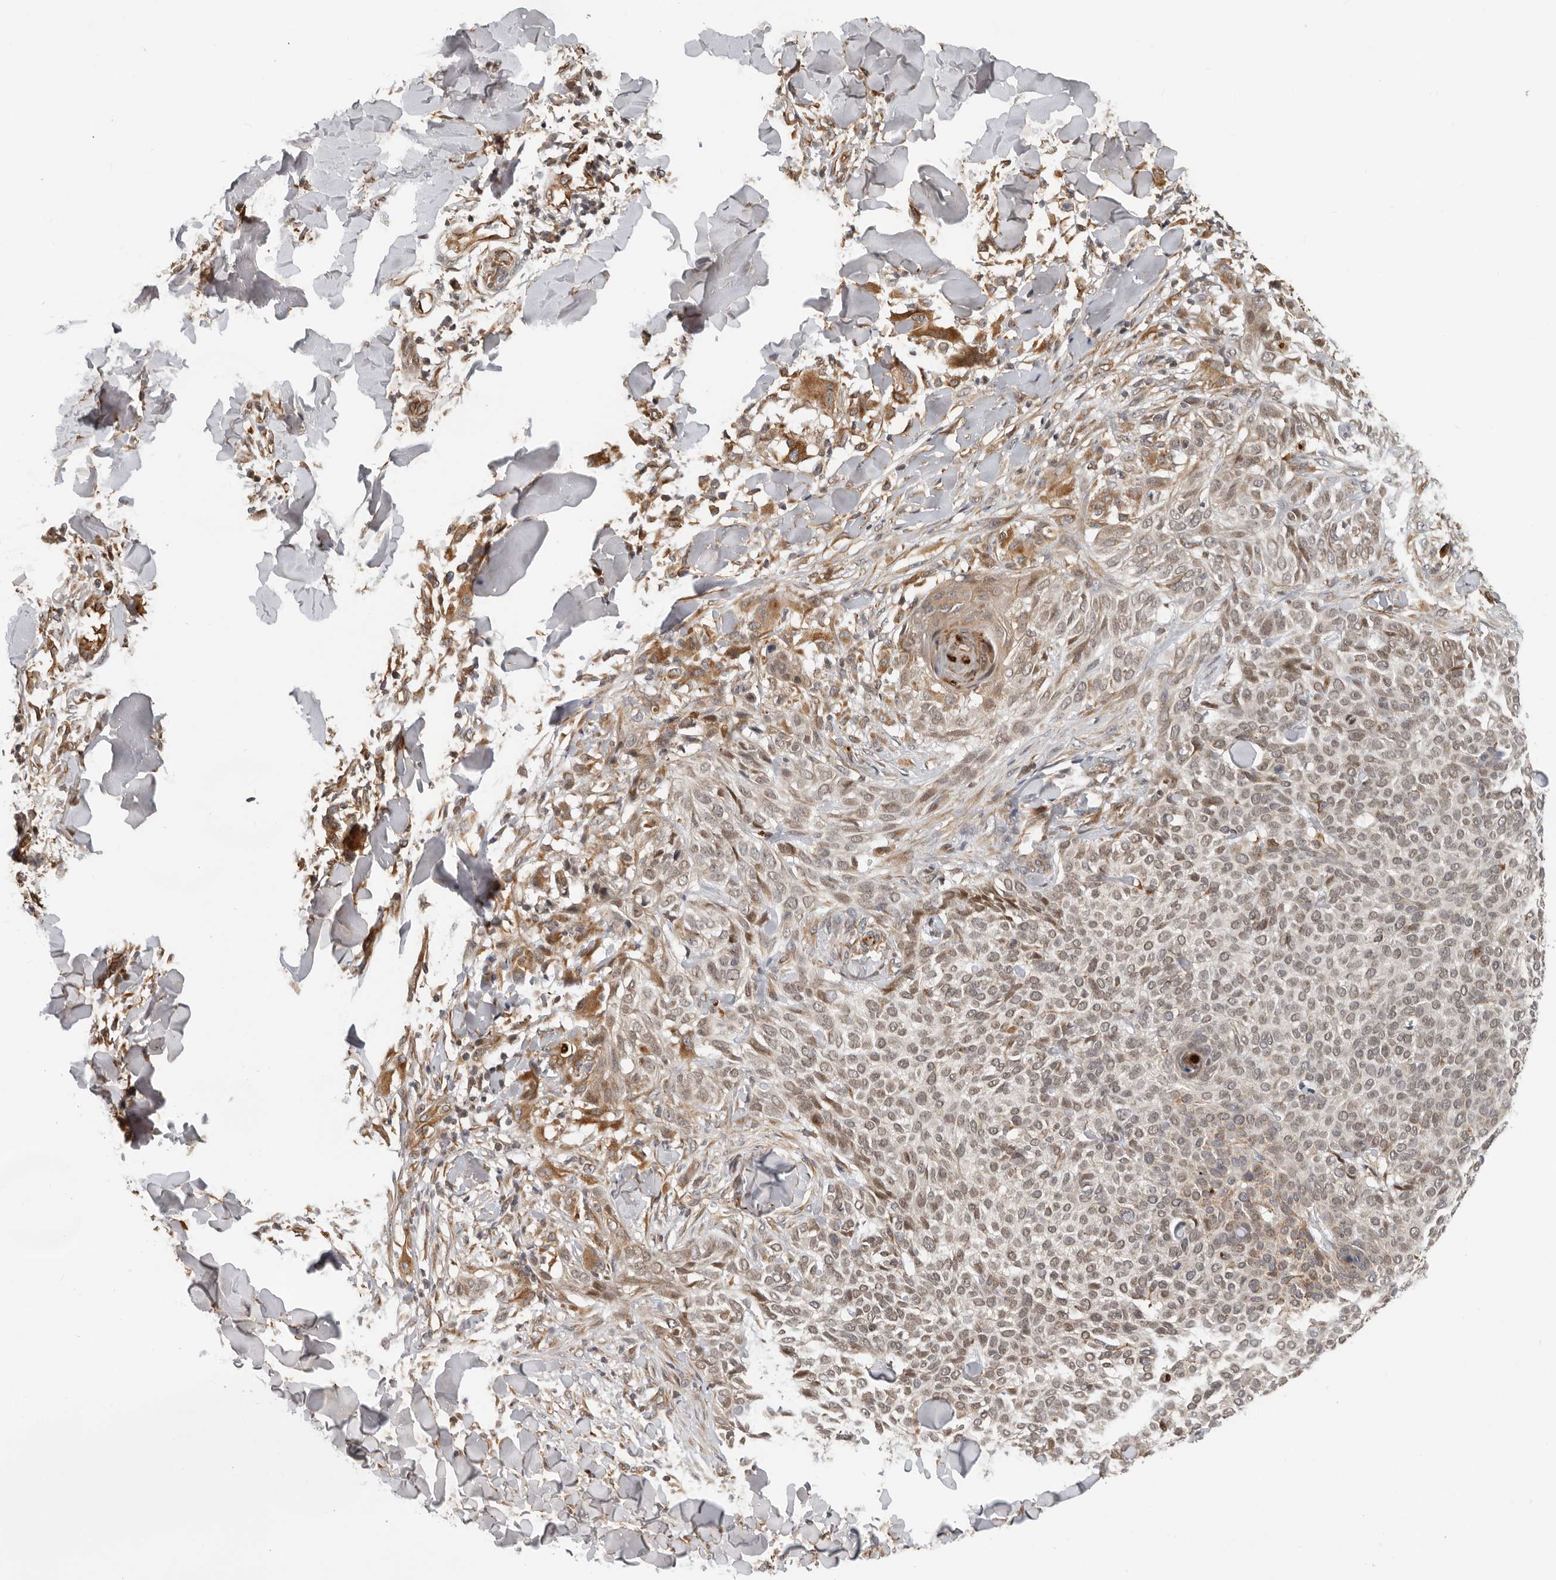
{"staining": {"intensity": "weak", "quantity": ">75%", "location": "cytoplasmic/membranous"}, "tissue": "skin cancer", "cell_type": "Tumor cells", "image_type": "cancer", "snomed": [{"axis": "morphology", "description": "Normal tissue, NOS"}, {"axis": "morphology", "description": "Basal cell carcinoma"}, {"axis": "topography", "description": "Skin"}], "caption": "The histopathology image reveals a brown stain indicating the presence of a protein in the cytoplasmic/membranous of tumor cells in skin basal cell carcinoma.", "gene": "RNF157", "patient": {"sex": "male", "age": 67}}